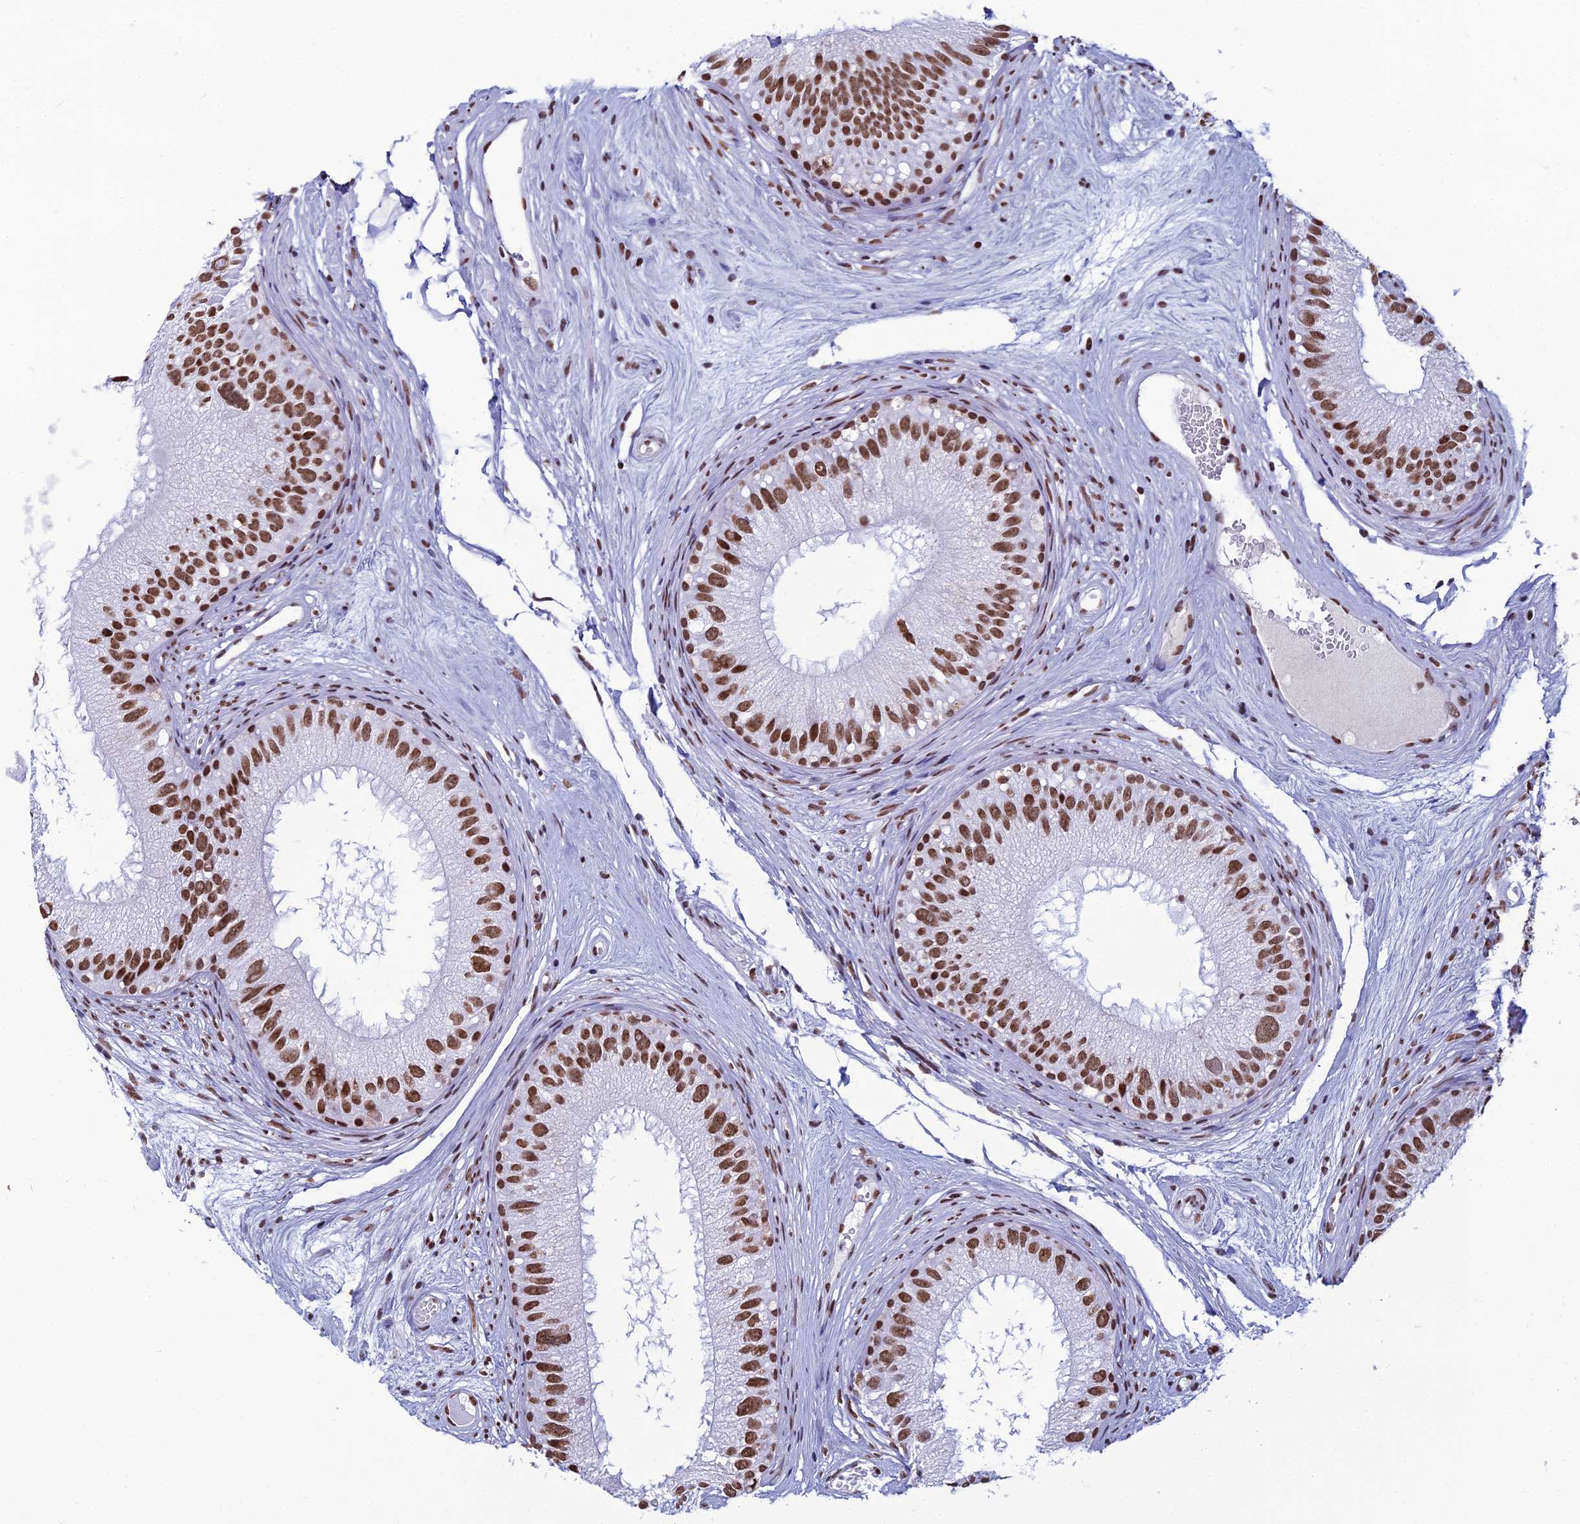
{"staining": {"intensity": "strong", "quantity": ">75%", "location": "nuclear"}, "tissue": "epididymis", "cell_type": "Glandular cells", "image_type": "normal", "snomed": [{"axis": "morphology", "description": "Normal tissue, NOS"}, {"axis": "topography", "description": "Epididymis"}], "caption": "DAB (3,3'-diaminobenzidine) immunohistochemical staining of unremarkable epididymis demonstrates strong nuclear protein positivity in approximately >75% of glandular cells.", "gene": "PRAMEF12", "patient": {"sex": "male", "age": 77}}